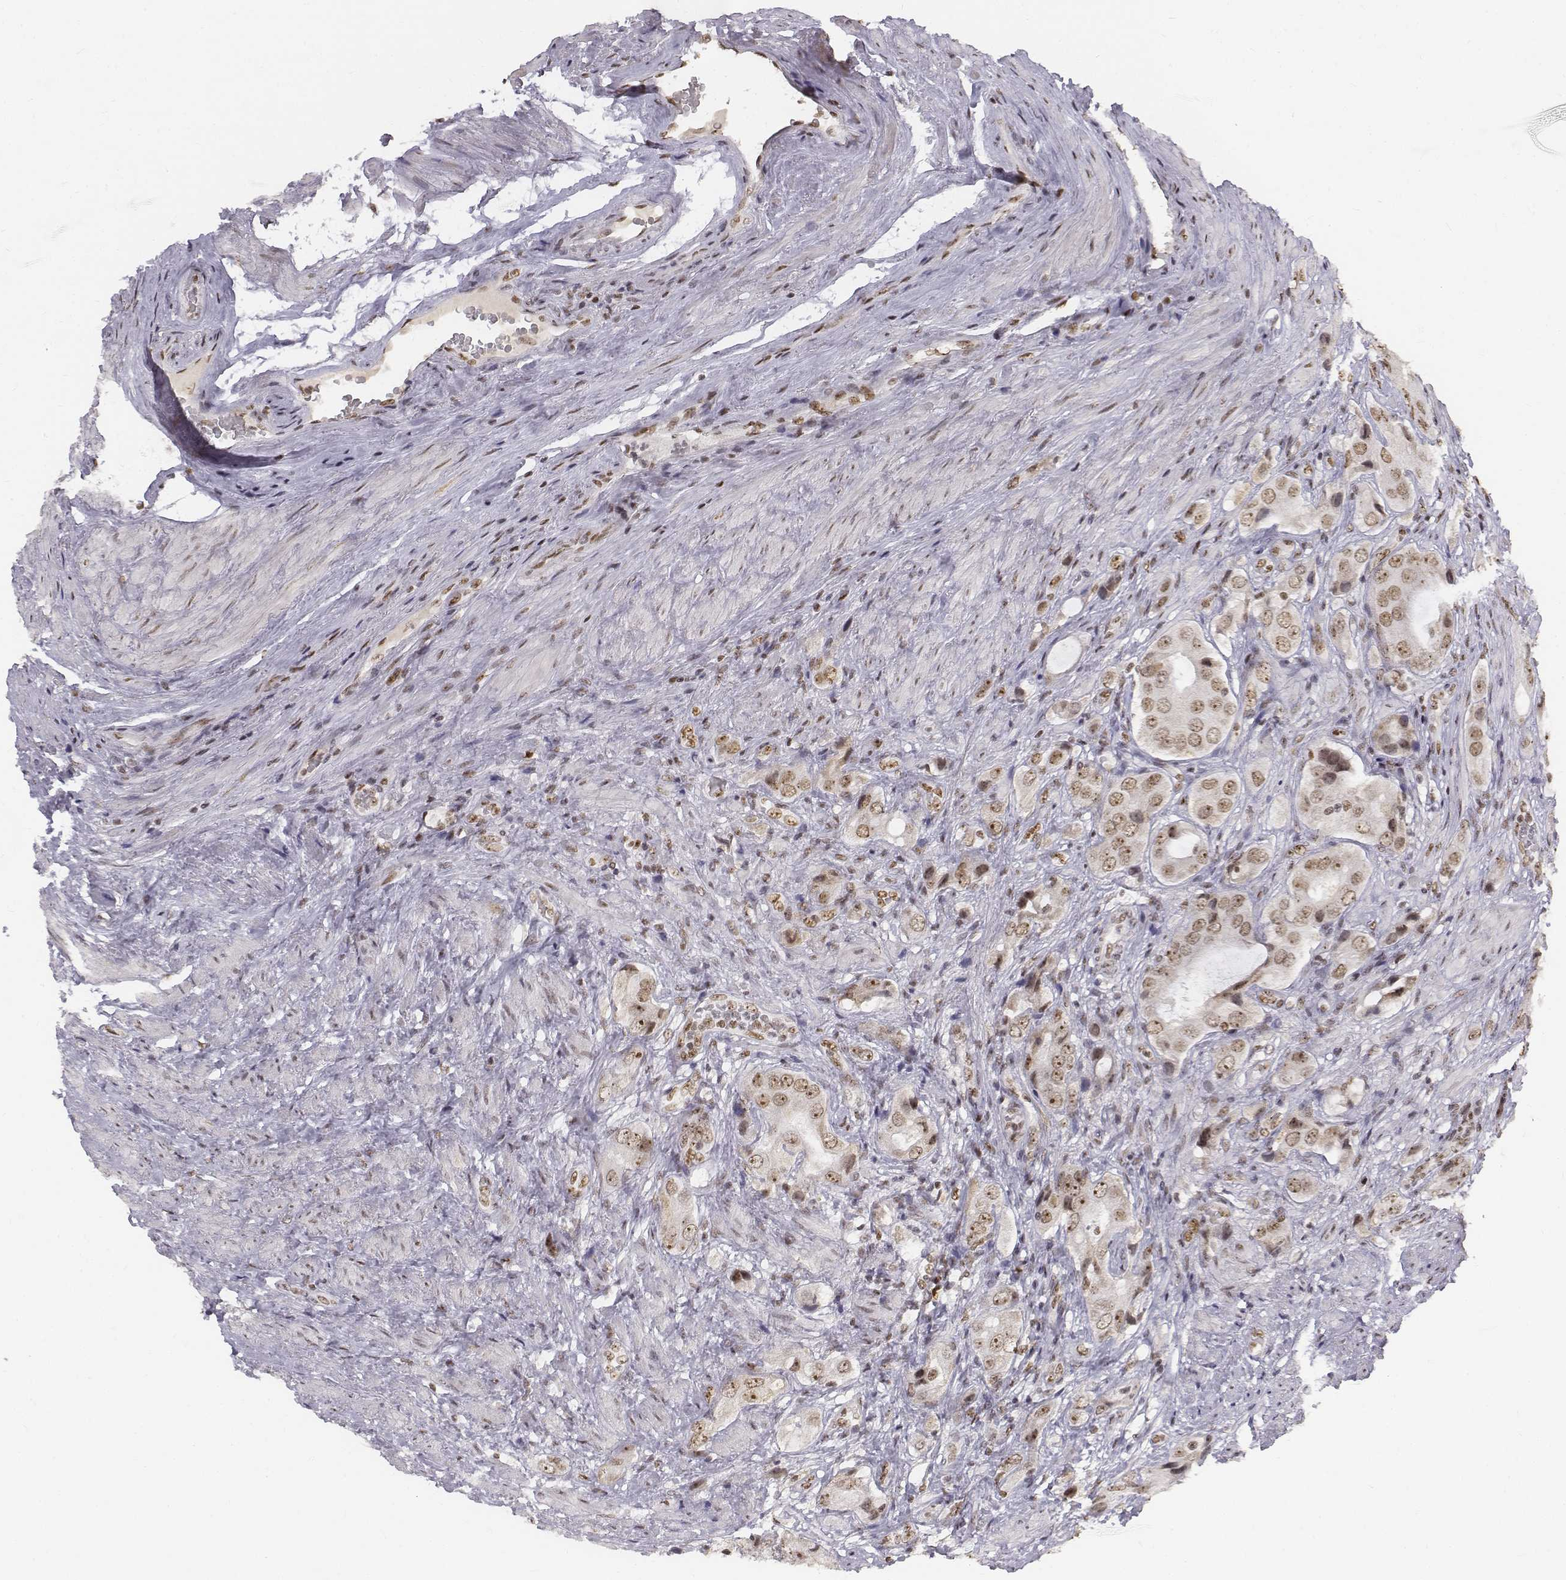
{"staining": {"intensity": "moderate", "quantity": "<25%", "location": "nuclear"}, "tissue": "prostate cancer", "cell_type": "Tumor cells", "image_type": "cancer", "snomed": [{"axis": "morphology", "description": "Adenocarcinoma, NOS"}, {"axis": "topography", "description": "Prostate"}], "caption": "This micrograph demonstrates immunohistochemistry (IHC) staining of prostate cancer (adenocarcinoma), with low moderate nuclear expression in about <25% of tumor cells.", "gene": "PHF6", "patient": {"sex": "male", "age": 63}}